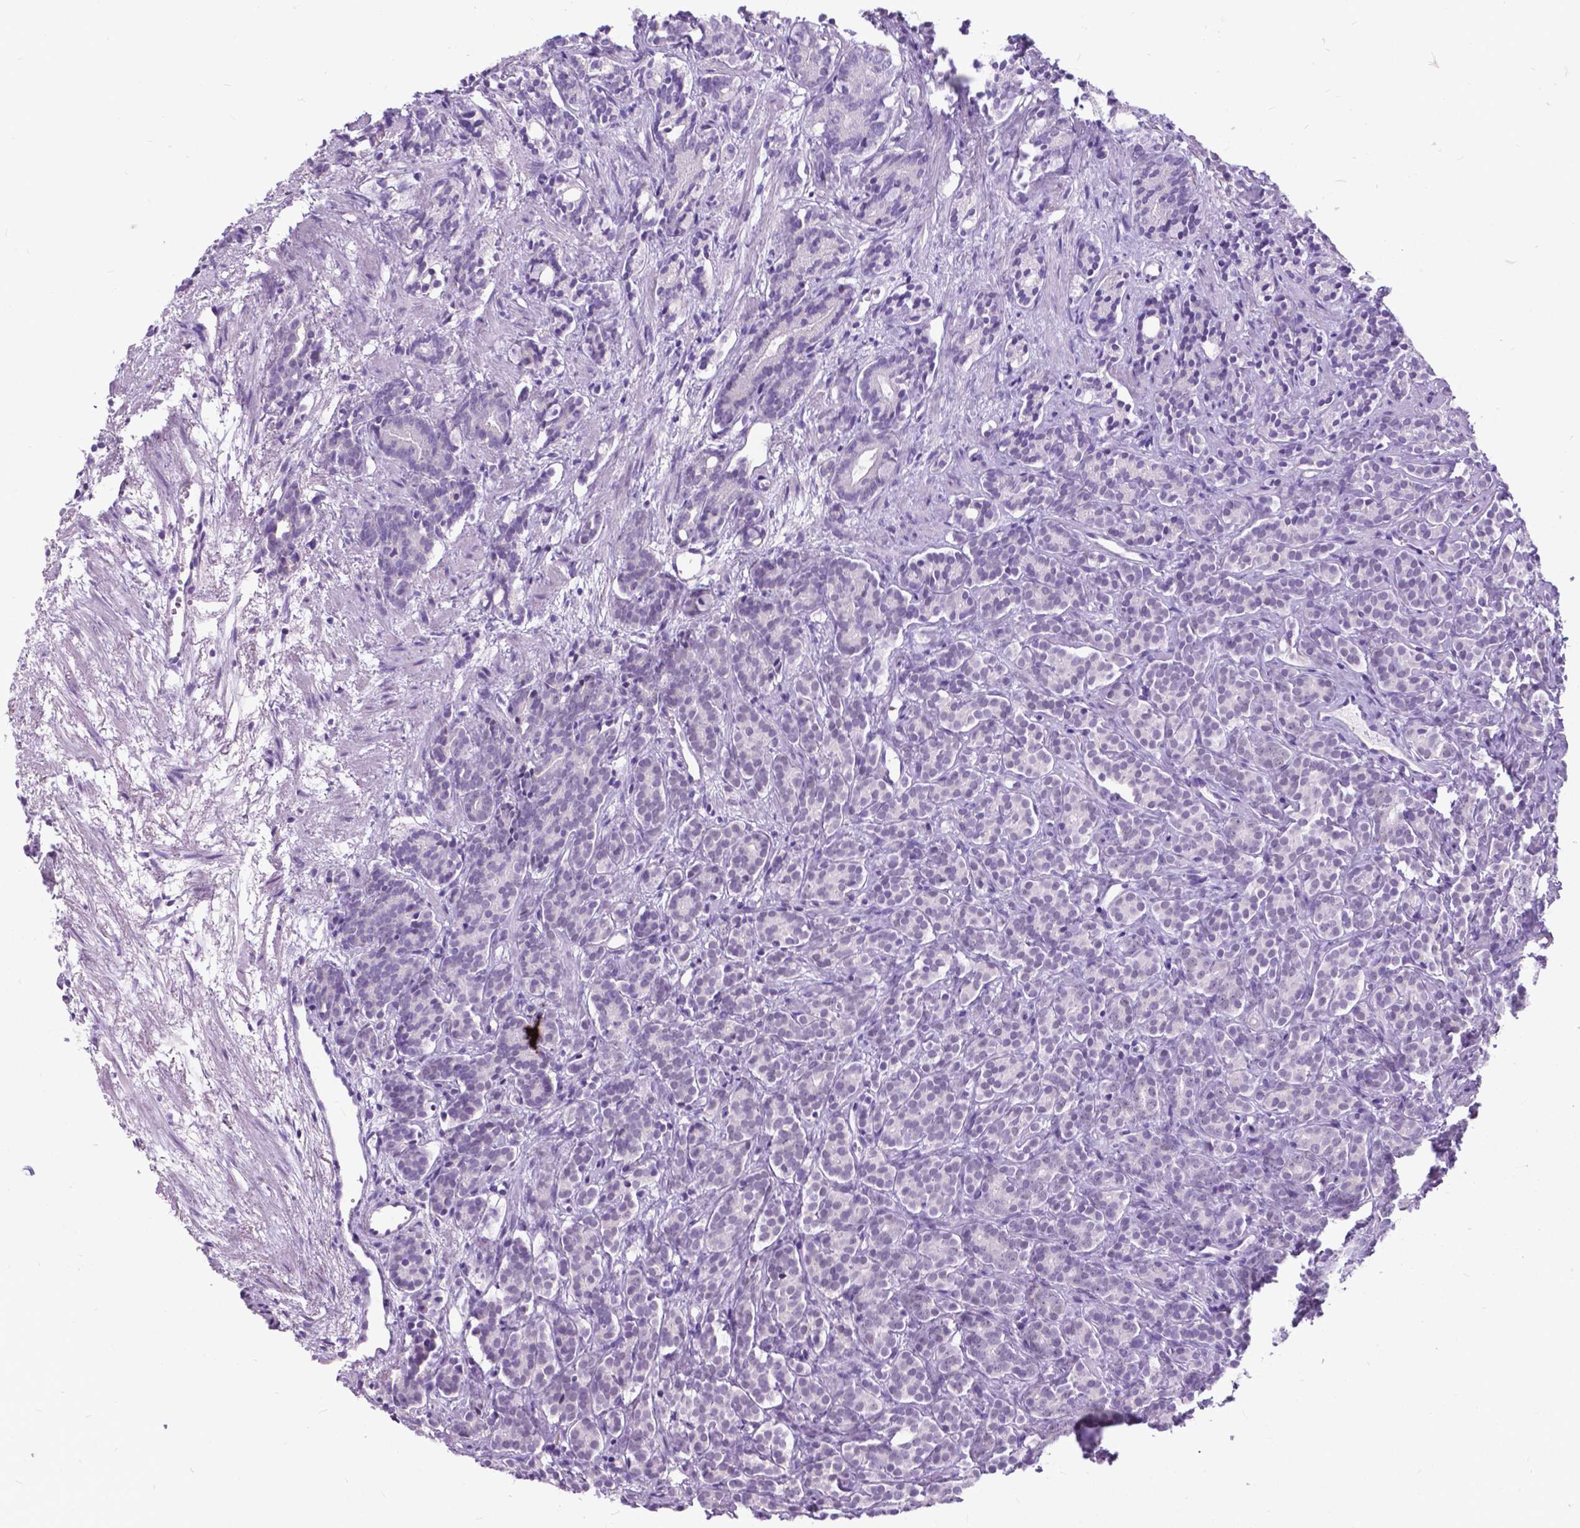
{"staining": {"intensity": "negative", "quantity": "none", "location": "none"}, "tissue": "prostate cancer", "cell_type": "Tumor cells", "image_type": "cancer", "snomed": [{"axis": "morphology", "description": "Adenocarcinoma, High grade"}, {"axis": "topography", "description": "Prostate"}], "caption": "Immunohistochemical staining of prostate cancer (adenocarcinoma (high-grade)) reveals no significant staining in tumor cells.", "gene": "BSND", "patient": {"sex": "male", "age": 84}}